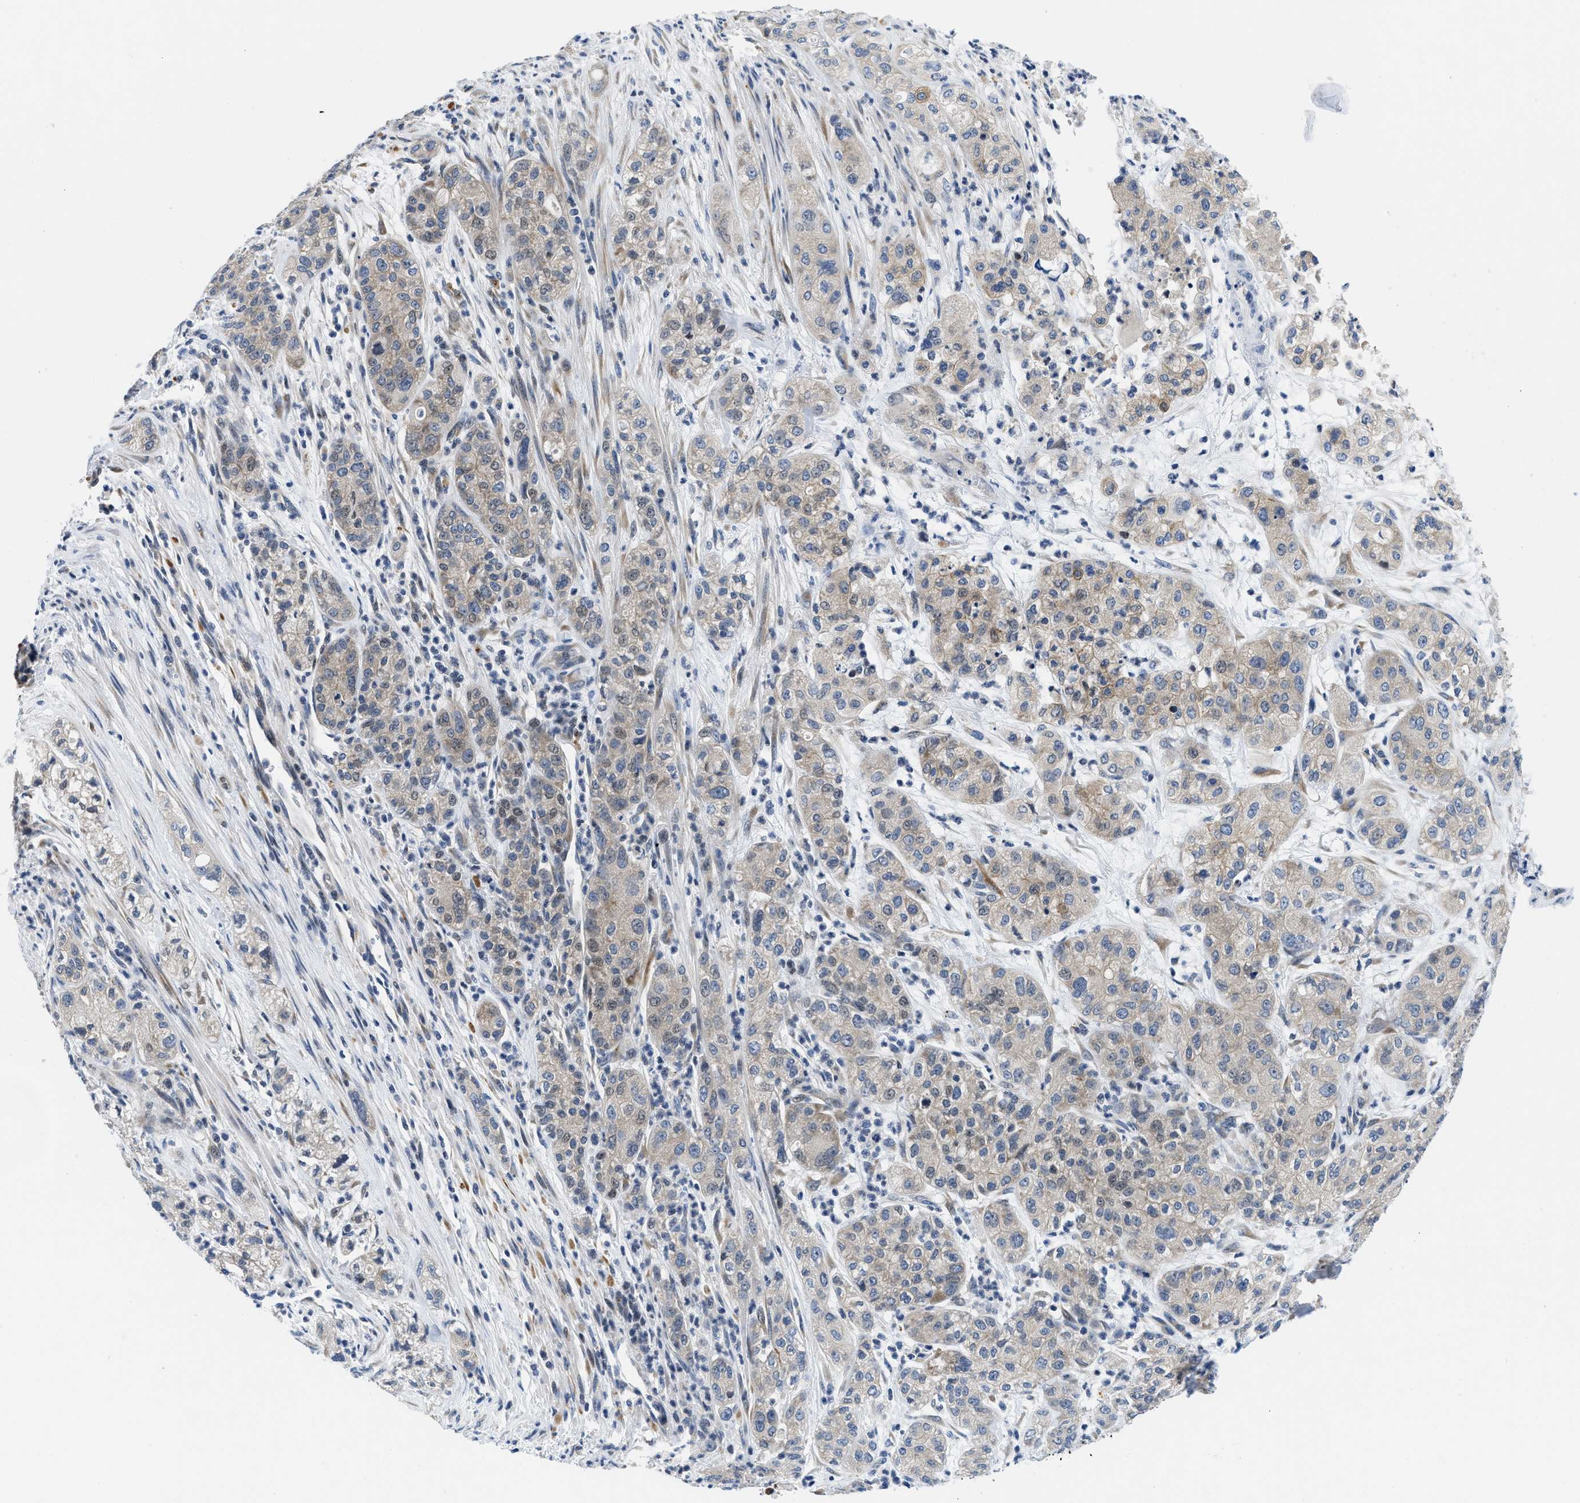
{"staining": {"intensity": "weak", "quantity": "<25%", "location": "cytoplasmic/membranous"}, "tissue": "pancreatic cancer", "cell_type": "Tumor cells", "image_type": "cancer", "snomed": [{"axis": "morphology", "description": "Adenocarcinoma, NOS"}, {"axis": "topography", "description": "Pancreas"}], "caption": "A high-resolution histopathology image shows immunohistochemistry staining of adenocarcinoma (pancreatic), which displays no significant positivity in tumor cells.", "gene": "IKBKE", "patient": {"sex": "female", "age": 78}}